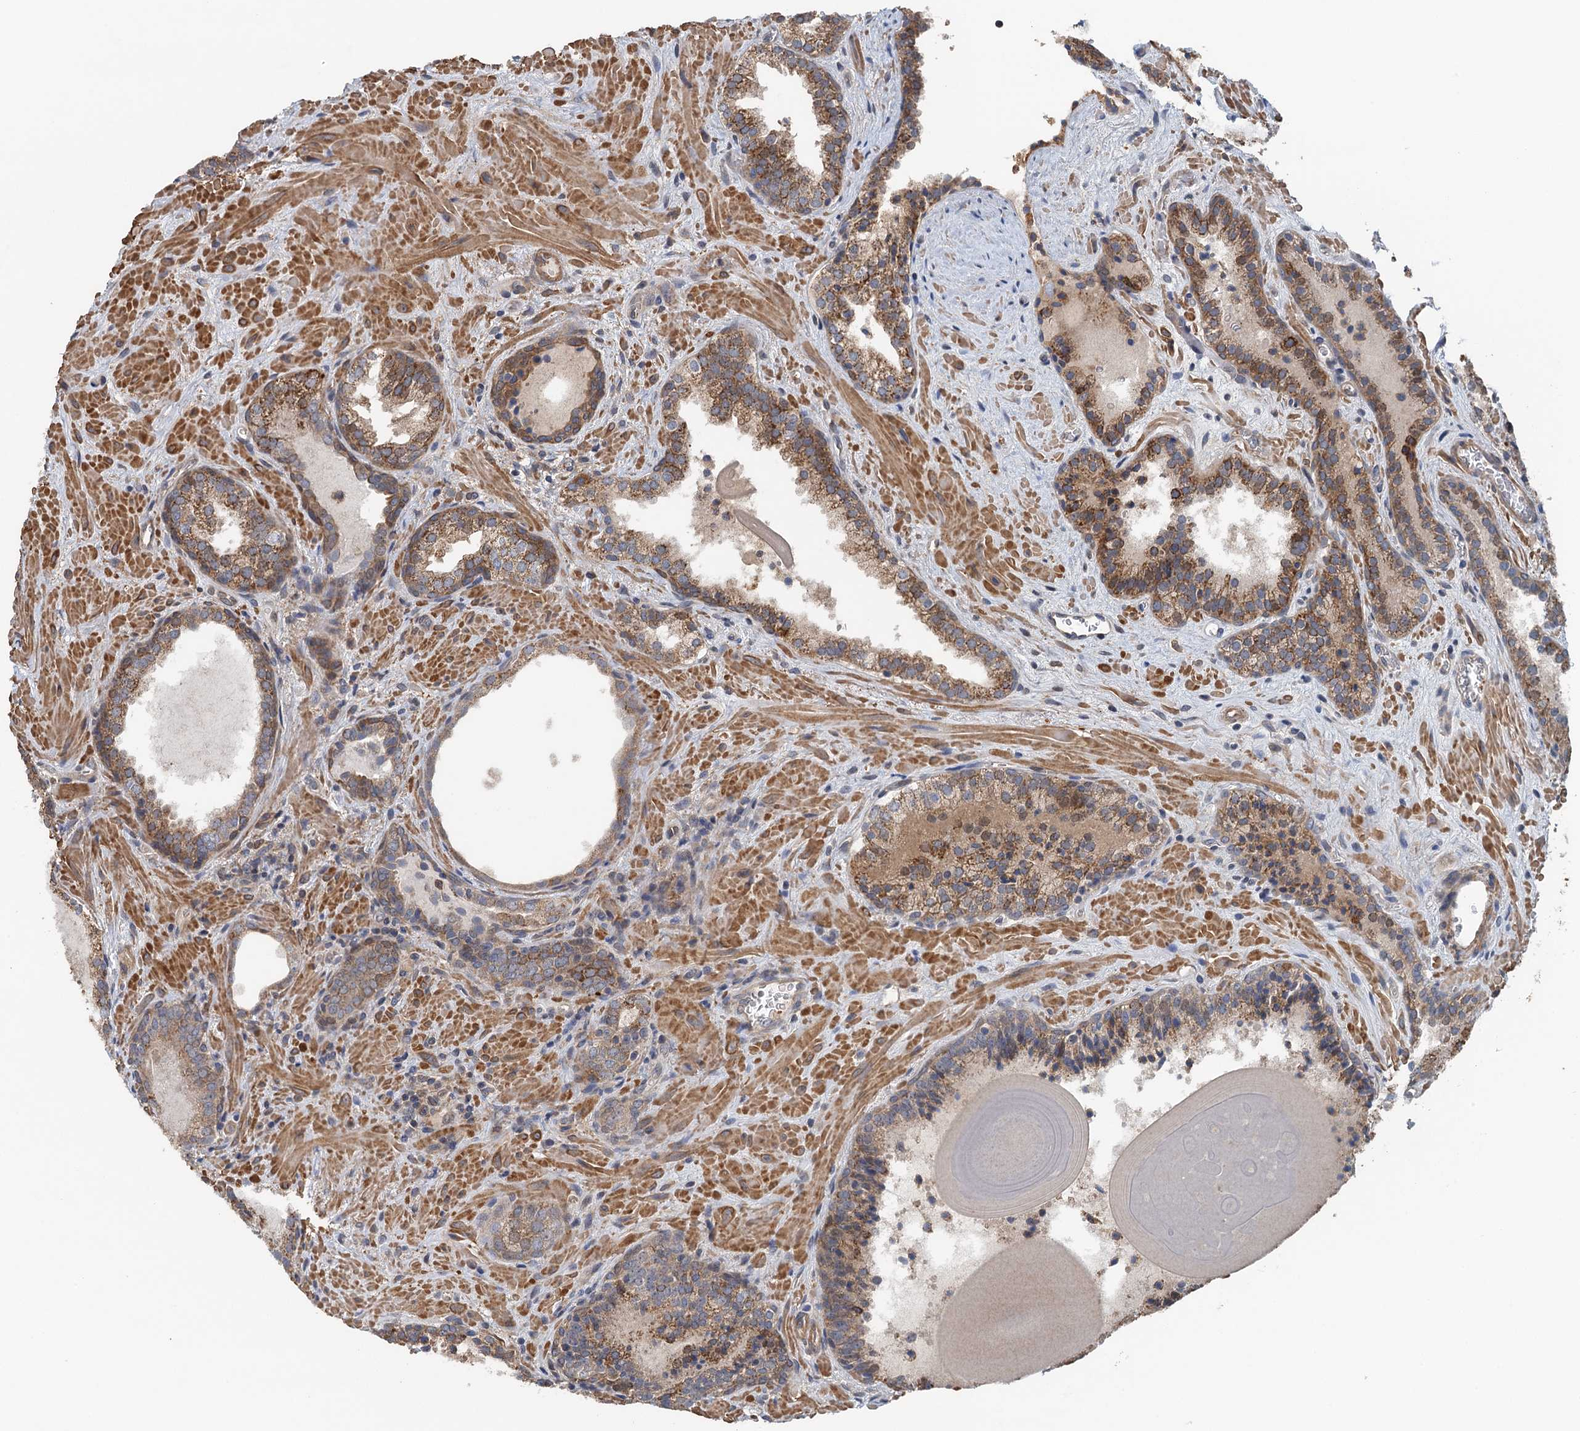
{"staining": {"intensity": "moderate", "quantity": ">75%", "location": "cytoplasmic/membranous"}, "tissue": "prostate cancer", "cell_type": "Tumor cells", "image_type": "cancer", "snomed": [{"axis": "morphology", "description": "Adenocarcinoma, High grade"}, {"axis": "topography", "description": "Prostate"}], "caption": "Tumor cells show moderate cytoplasmic/membranous staining in about >75% of cells in prostate cancer.", "gene": "MEAK7", "patient": {"sex": "male", "age": 66}}